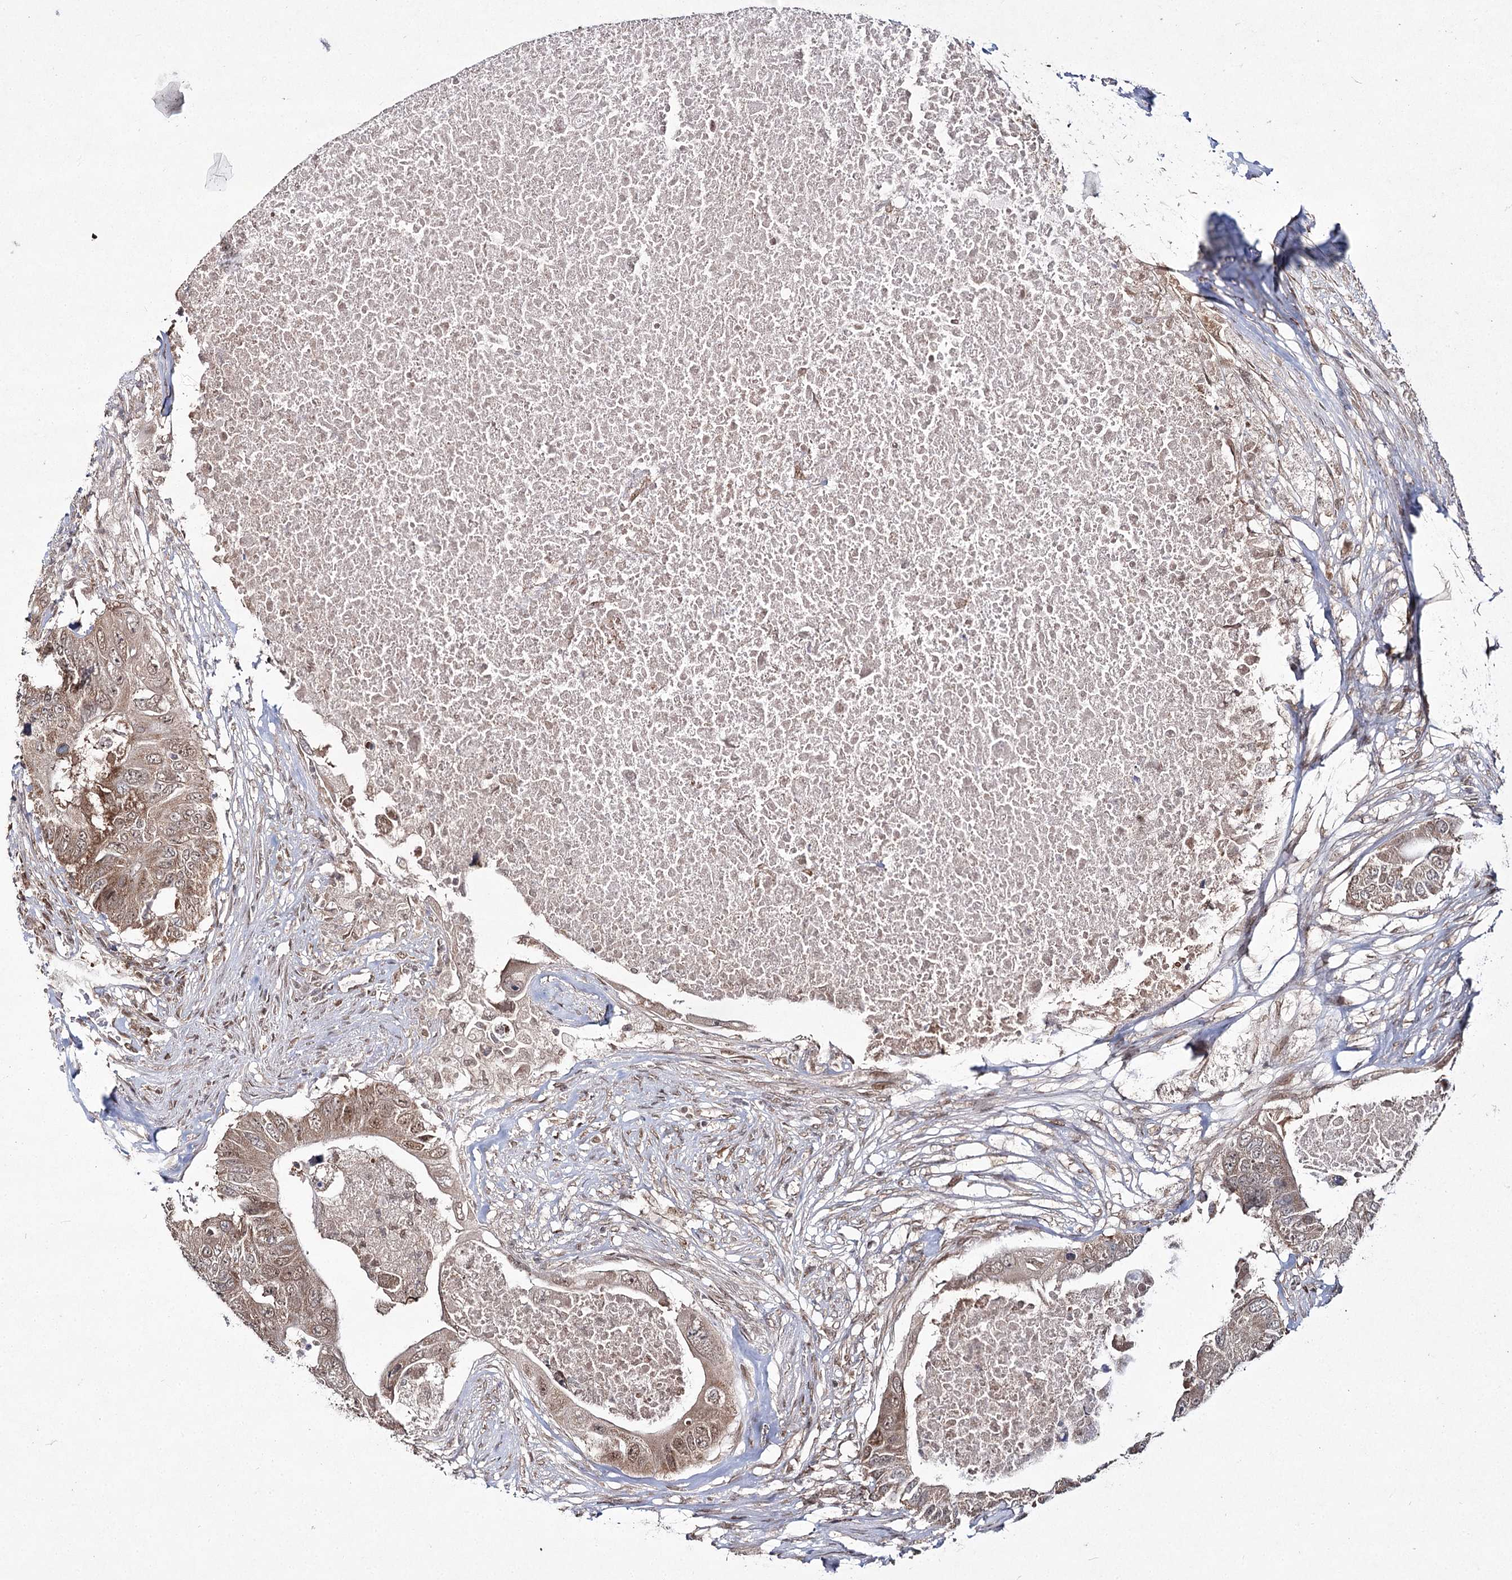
{"staining": {"intensity": "moderate", "quantity": ">75%", "location": "cytoplasmic/membranous,nuclear"}, "tissue": "colorectal cancer", "cell_type": "Tumor cells", "image_type": "cancer", "snomed": [{"axis": "morphology", "description": "Adenocarcinoma, NOS"}, {"axis": "topography", "description": "Colon"}], "caption": "A micrograph of adenocarcinoma (colorectal) stained for a protein exhibits moderate cytoplasmic/membranous and nuclear brown staining in tumor cells.", "gene": "TRNT1", "patient": {"sex": "male", "age": 71}}